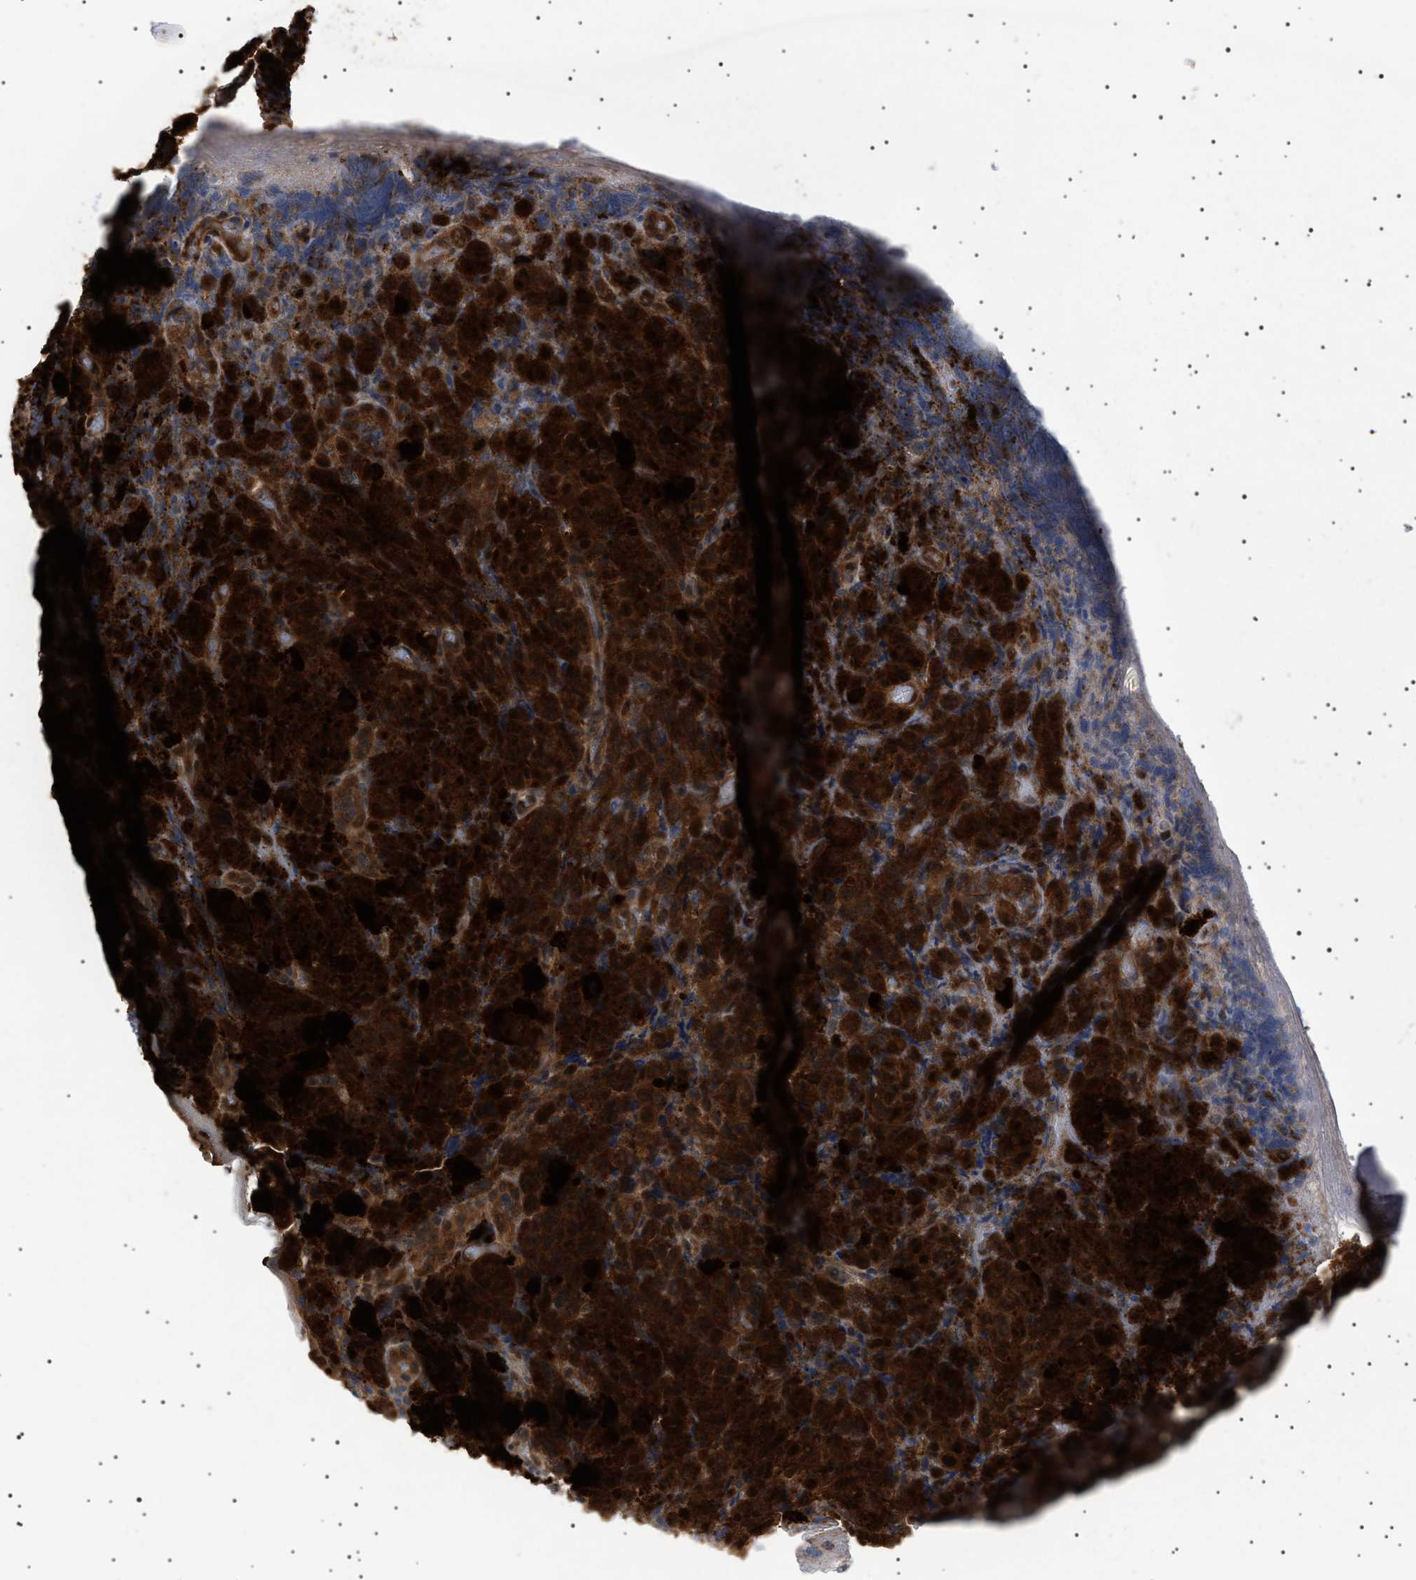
{"staining": {"intensity": "moderate", "quantity": ">75%", "location": "cytoplasmic/membranous"}, "tissue": "melanoma", "cell_type": "Tumor cells", "image_type": "cancer", "snomed": [{"axis": "morphology", "description": "Malignant melanoma, NOS"}, {"axis": "topography", "description": "Rectum"}], "caption": "DAB immunohistochemical staining of human malignant melanoma shows moderate cytoplasmic/membranous protein positivity in approximately >75% of tumor cells. The protein is shown in brown color, while the nuclei are stained blue.", "gene": "NPLOC4", "patient": {"sex": "female", "age": 81}}